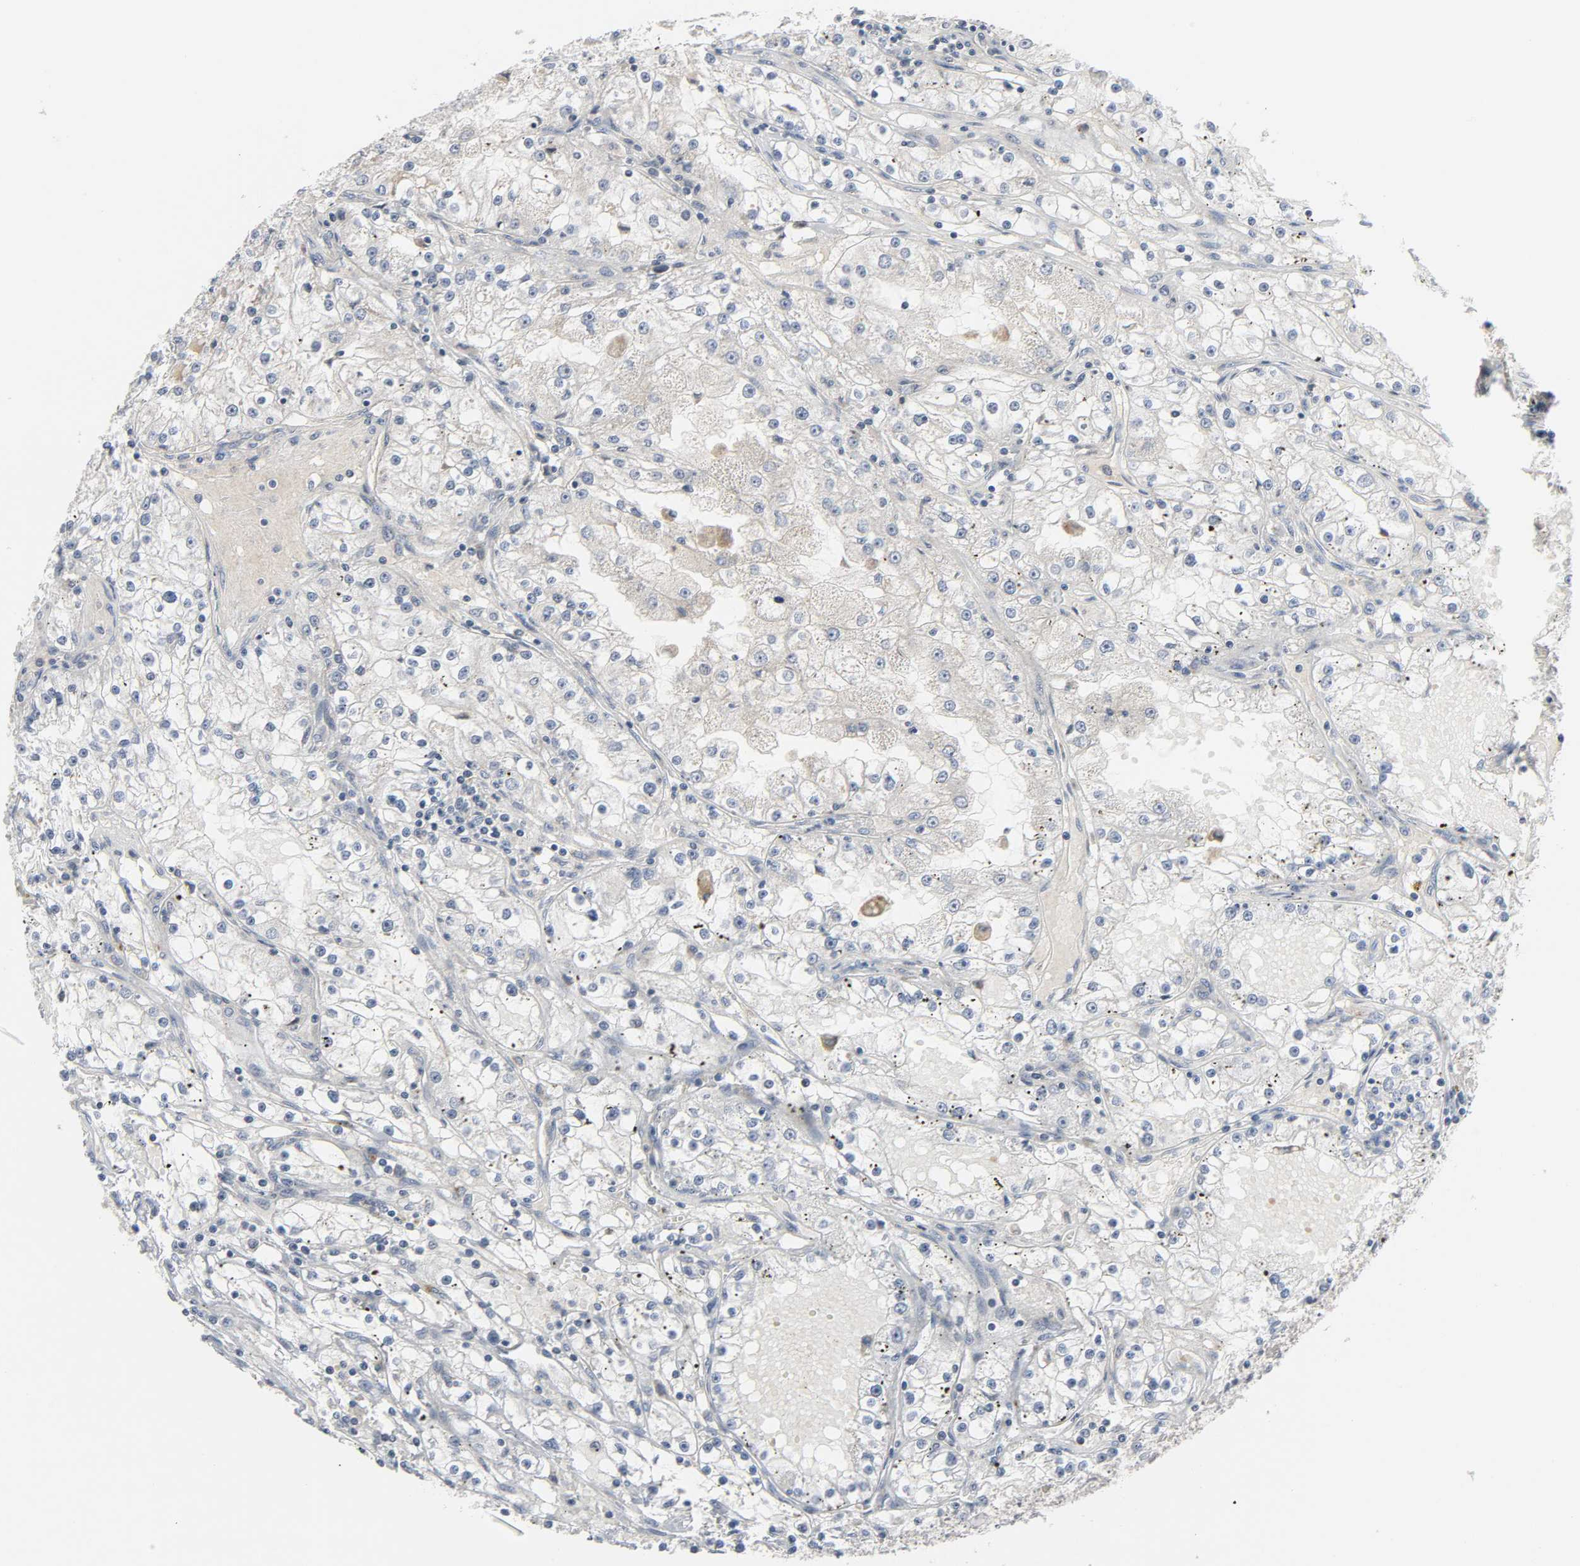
{"staining": {"intensity": "negative", "quantity": "none", "location": "none"}, "tissue": "renal cancer", "cell_type": "Tumor cells", "image_type": "cancer", "snomed": [{"axis": "morphology", "description": "Adenocarcinoma, NOS"}, {"axis": "topography", "description": "Kidney"}], "caption": "This is an IHC image of human renal cancer (adenocarcinoma). There is no staining in tumor cells.", "gene": "CLIP1", "patient": {"sex": "male", "age": 56}}